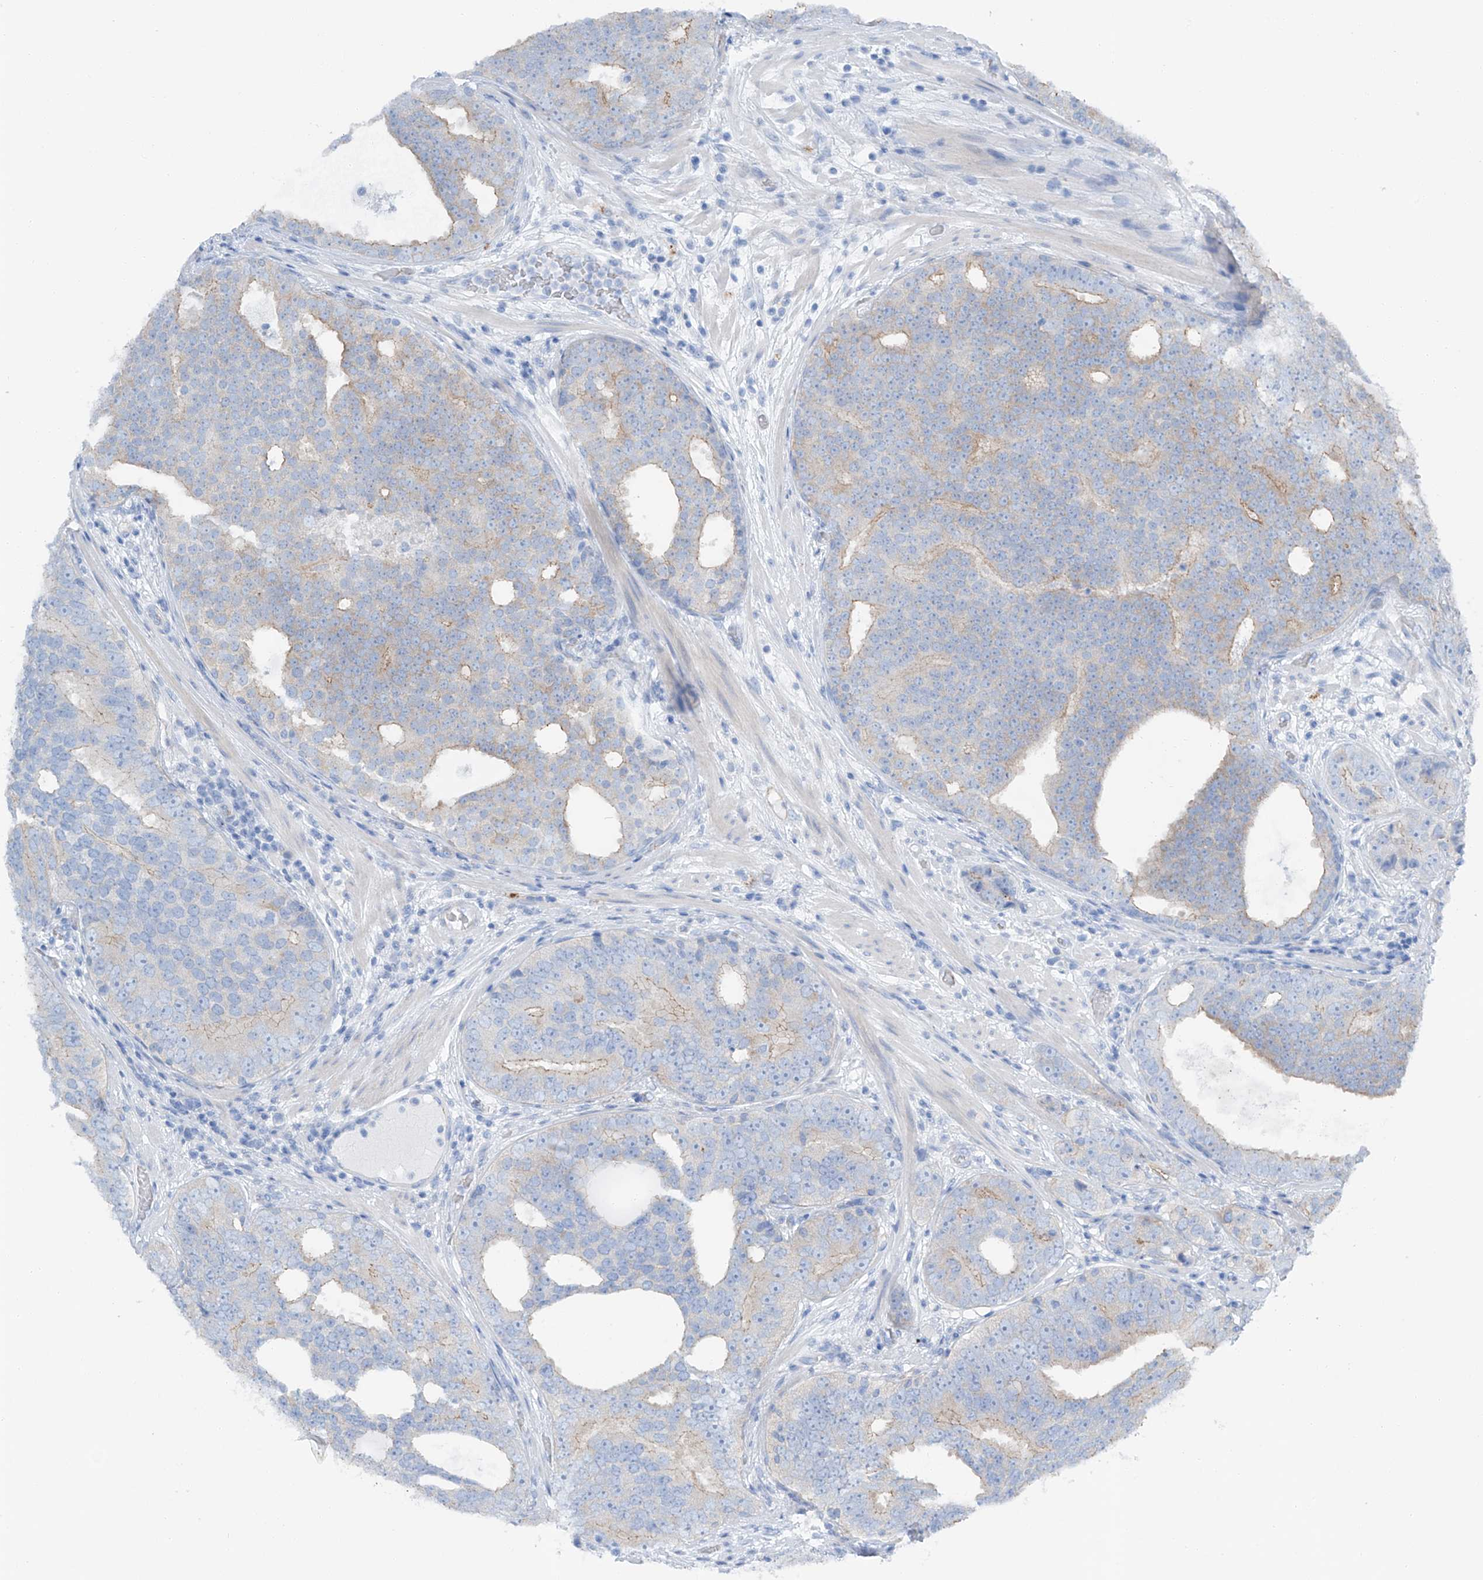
{"staining": {"intensity": "weak", "quantity": "<25%", "location": "cytoplasmic/membranous"}, "tissue": "prostate cancer", "cell_type": "Tumor cells", "image_type": "cancer", "snomed": [{"axis": "morphology", "description": "Adenocarcinoma, High grade"}, {"axis": "topography", "description": "Prostate"}], "caption": "A micrograph of human prostate cancer (high-grade adenocarcinoma) is negative for staining in tumor cells.", "gene": "MAGI1", "patient": {"sex": "male", "age": 56}}